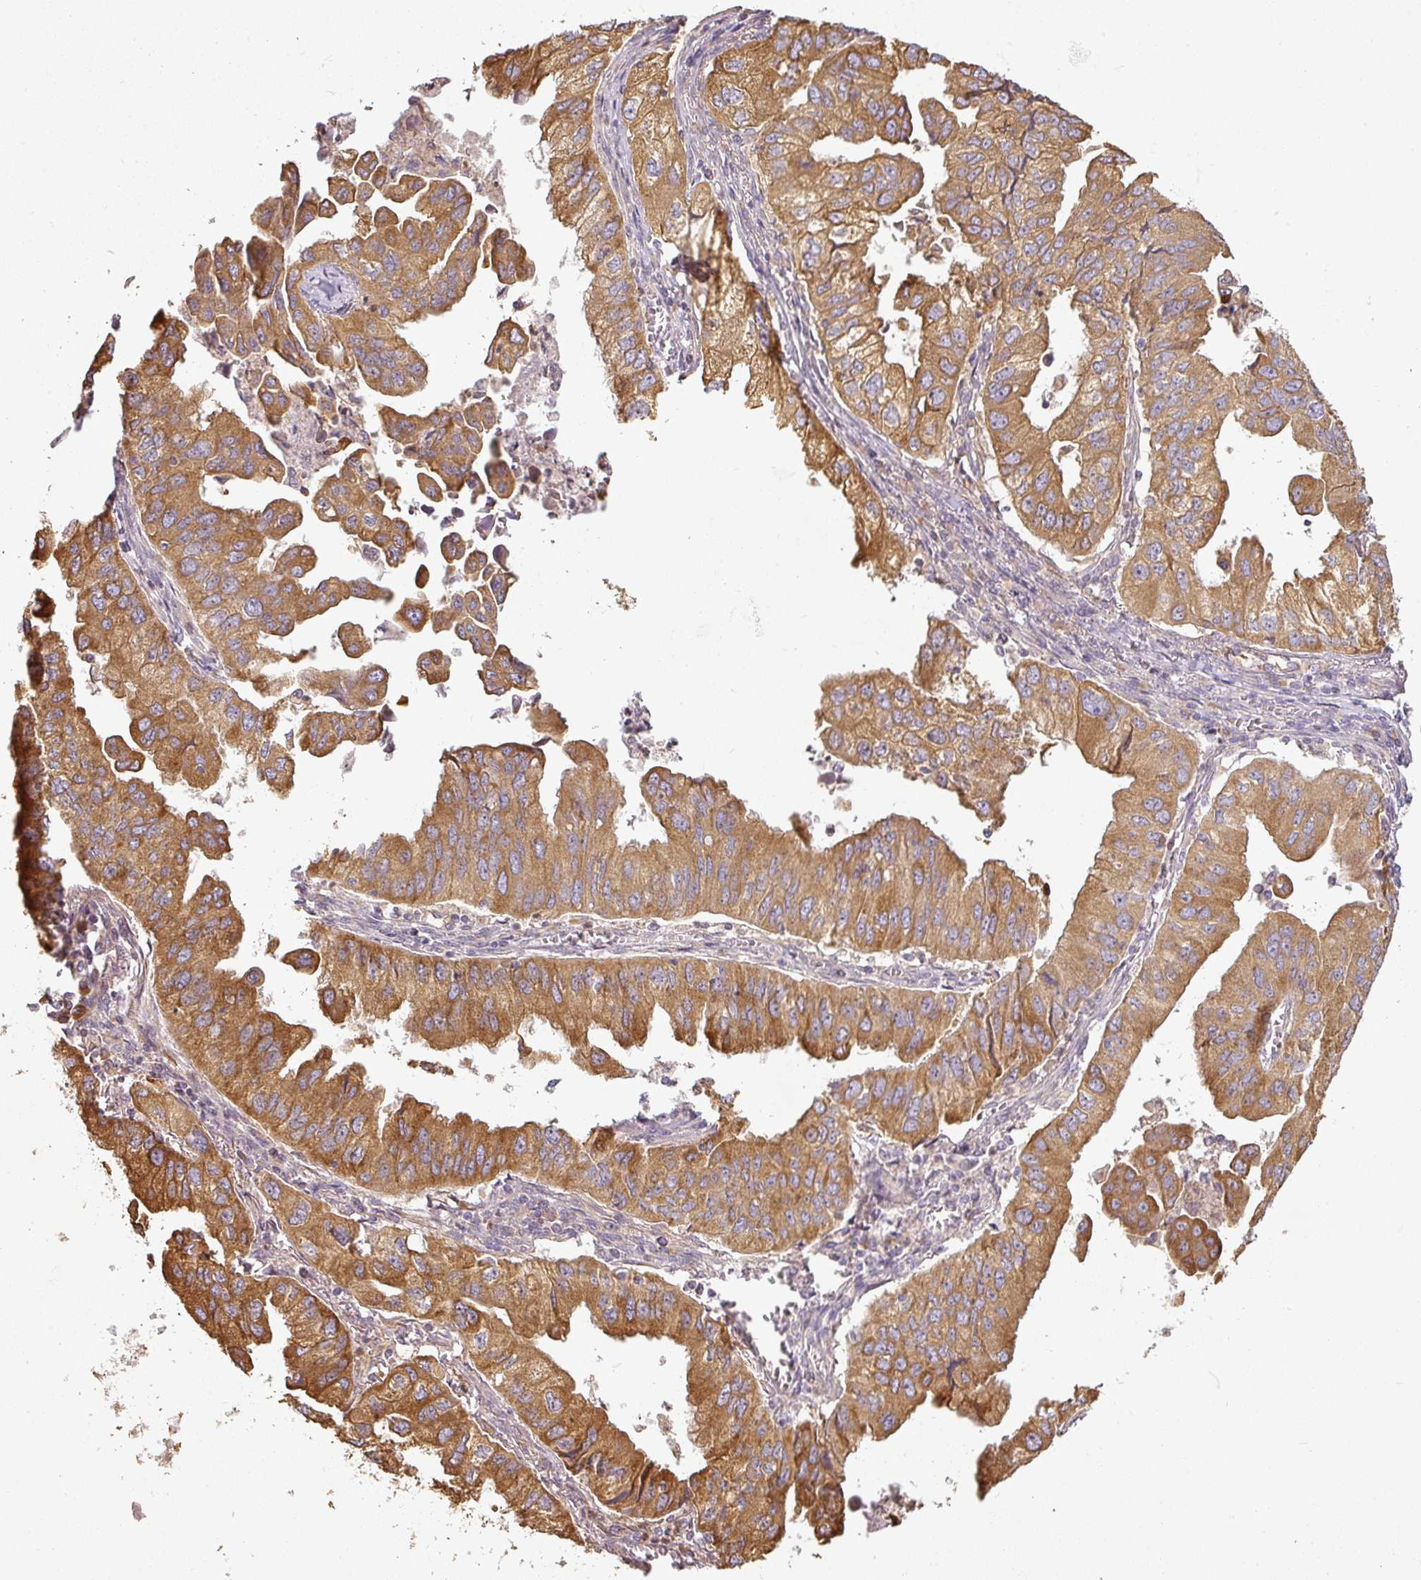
{"staining": {"intensity": "moderate", "quantity": ">75%", "location": "cytoplasmic/membranous"}, "tissue": "lung cancer", "cell_type": "Tumor cells", "image_type": "cancer", "snomed": [{"axis": "morphology", "description": "Adenocarcinoma, NOS"}, {"axis": "topography", "description": "Lung"}], "caption": "Protein staining of lung adenocarcinoma tissue displays moderate cytoplasmic/membranous staining in about >75% of tumor cells. (brown staining indicates protein expression, while blue staining denotes nuclei).", "gene": "CCDC144A", "patient": {"sex": "male", "age": 48}}